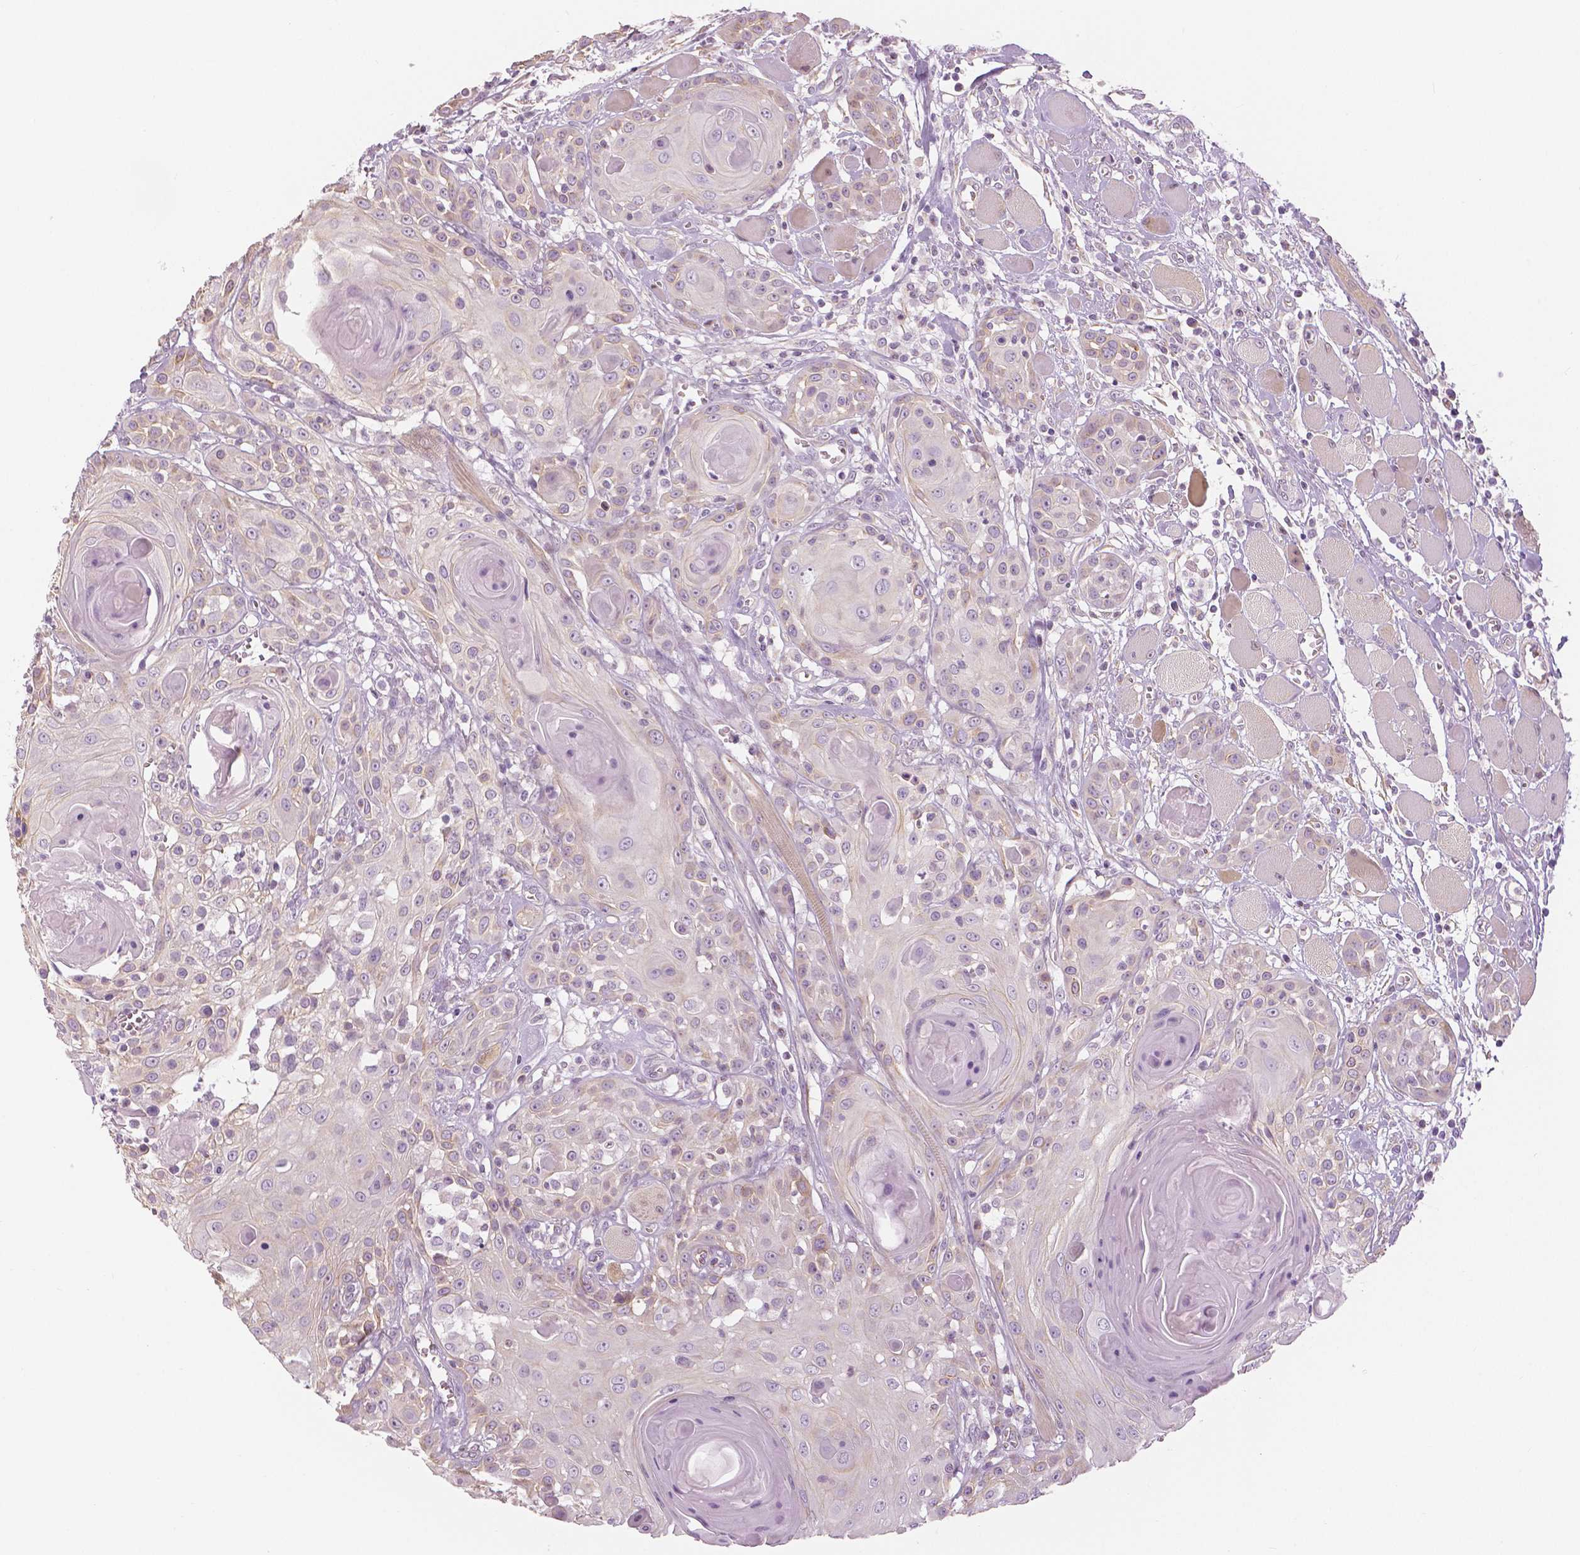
{"staining": {"intensity": "weak", "quantity": "<25%", "location": "cytoplasmic/membranous"}, "tissue": "head and neck cancer", "cell_type": "Tumor cells", "image_type": "cancer", "snomed": [{"axis": "morphology", "description": "Squamous cell carcinoma, NOS"}, {"axis": "topography", "description": "Head-Neck"}], "caption": "There is no significant staining in tumor cells of head and neck squamous cell carcinoma.", "gene": "SLC24A1", "patient": {"sex": "female", "age": 80}}